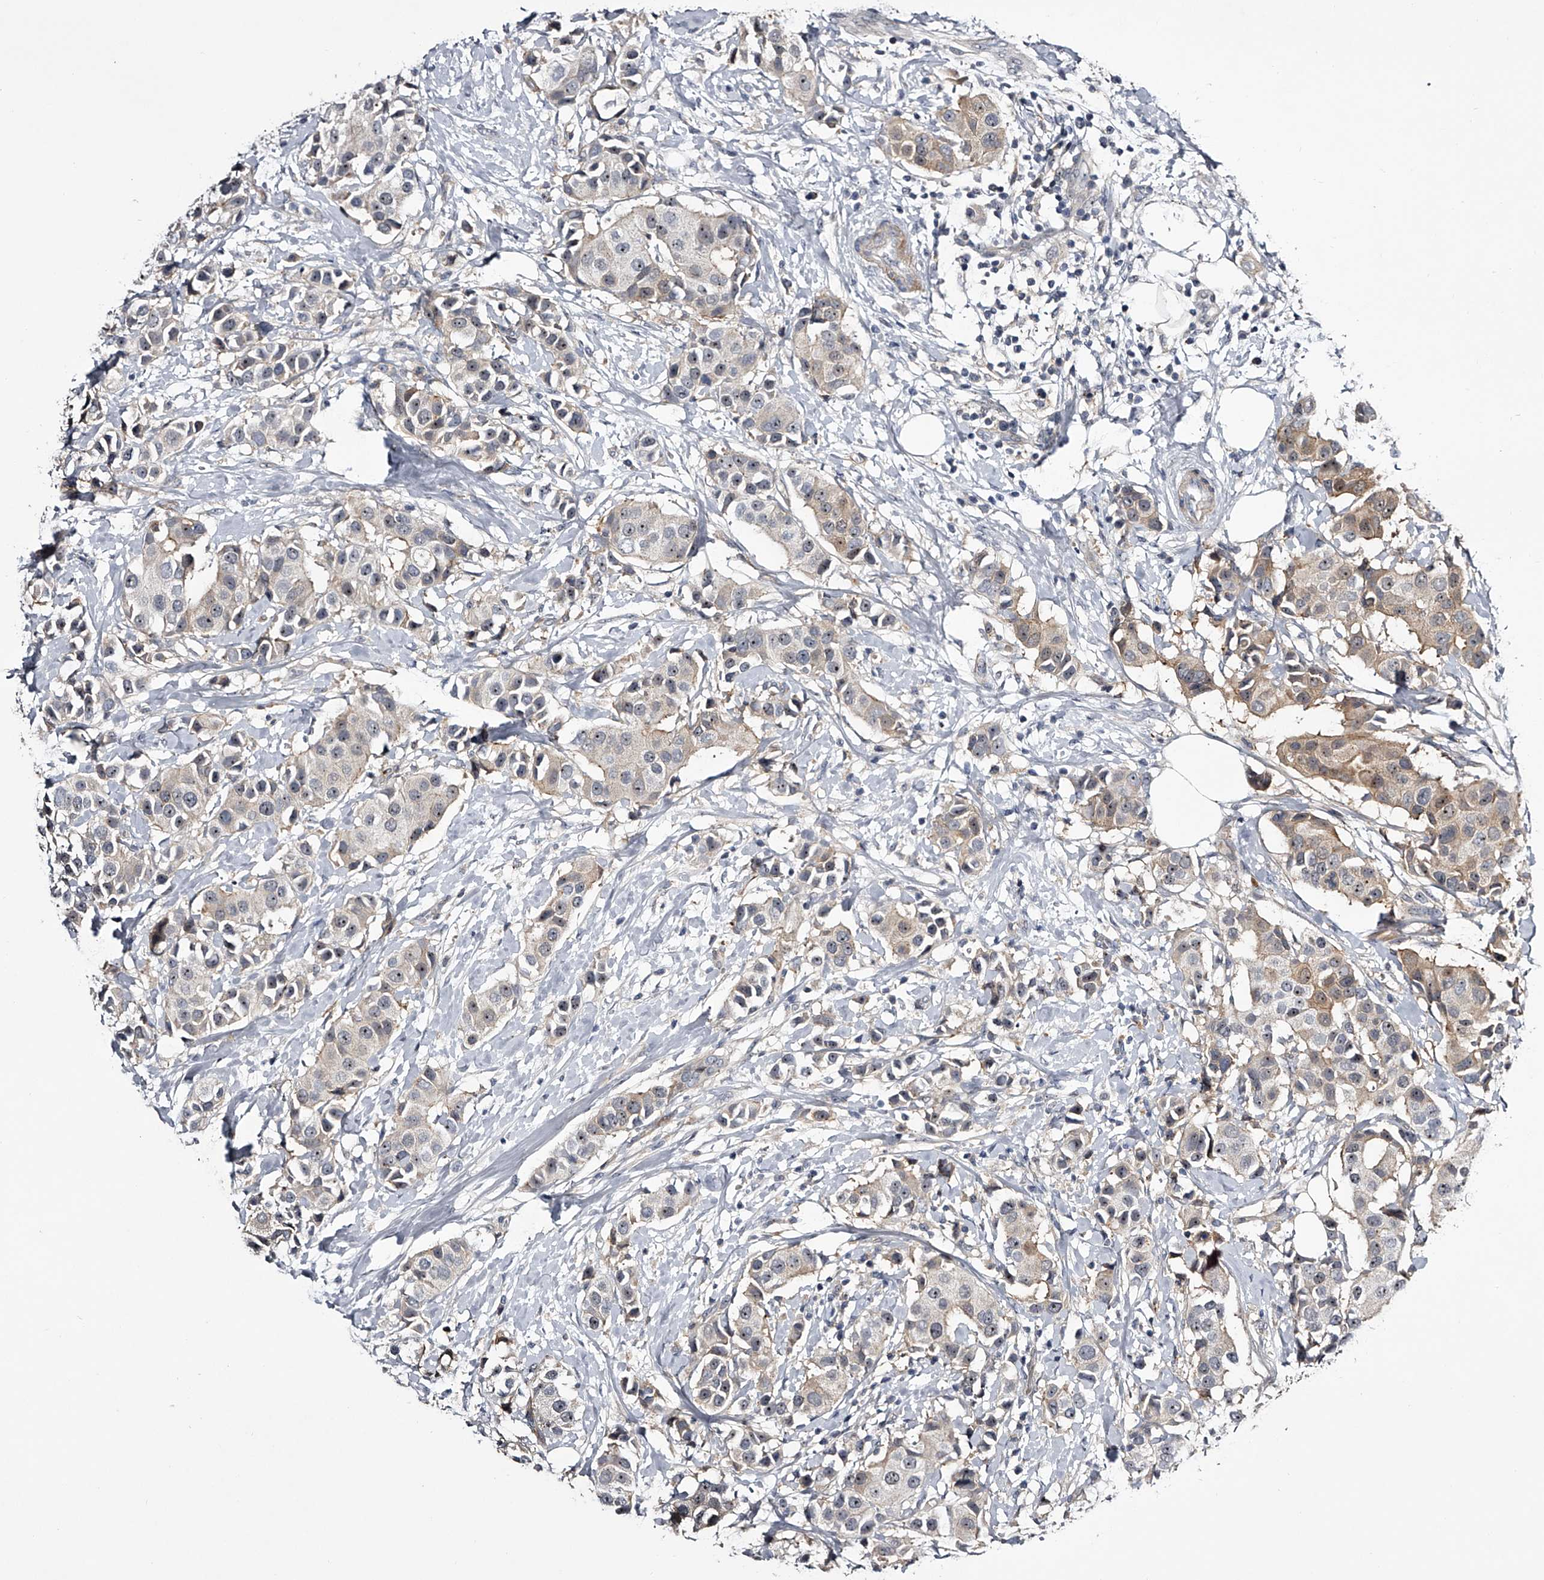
{"staining": {"intensity": "weak", "quantity": "25%-75%", "location": "nuclear"}, "tissue": "breast cancer", "cell_type": "Tumor cells", "image_type": "cancer", "snomed": [{"axis": "morphology", "description": "Normal tissue, NOS"}, {"axis": "morphology", "description": "Duct carcinoma"}, {"axis": "topography", "description": "Breast"}], "caption": "Immunohistochemical staining of human breast intraductal carcinoma exhibits low levels of weak nuclear protein positivity in about 25%-75% of tumor cells.", "gene": "MDN1", "patient": {"sex": "female", "age": 39}}